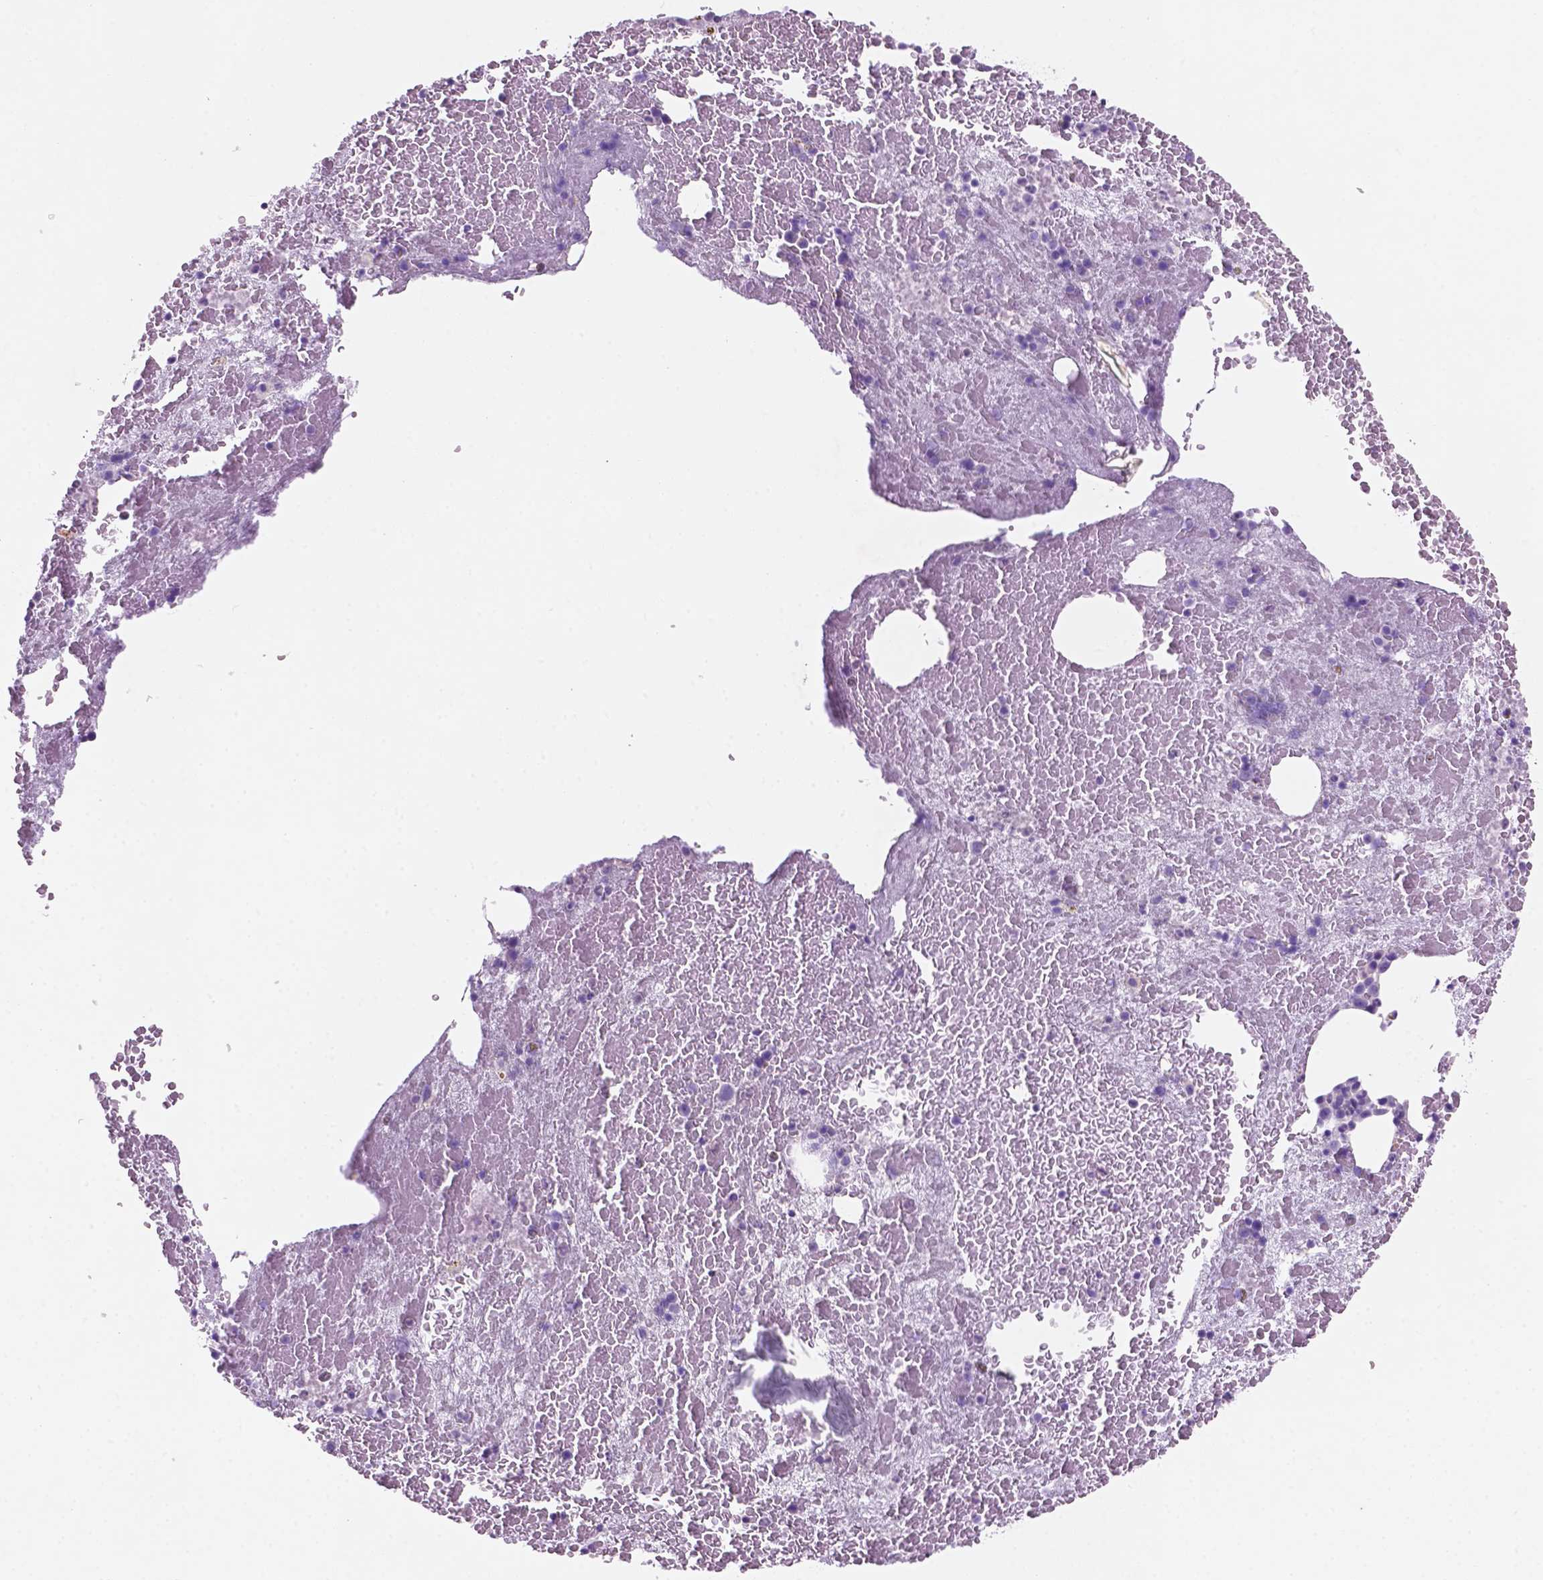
{"staining": {"intensity": "negative", "quantity": "none", "location": "none"}, "tissue": "bone marrow", "cell_type": "Hematopoietic cells", "image_type": "normal", "snomed": [{"axis": "morphology", "description": "Normal tissue, NOS"}, {"axis": "topography", "description": "Bone marrow"}], "caption": "Human bone marrow stained for a protein using immunohistochemistry (IHC) reveals no positivity in hematopoietic cells.", "gene": "POU4F1", "patient": {"sex": "male", "age": 81}}